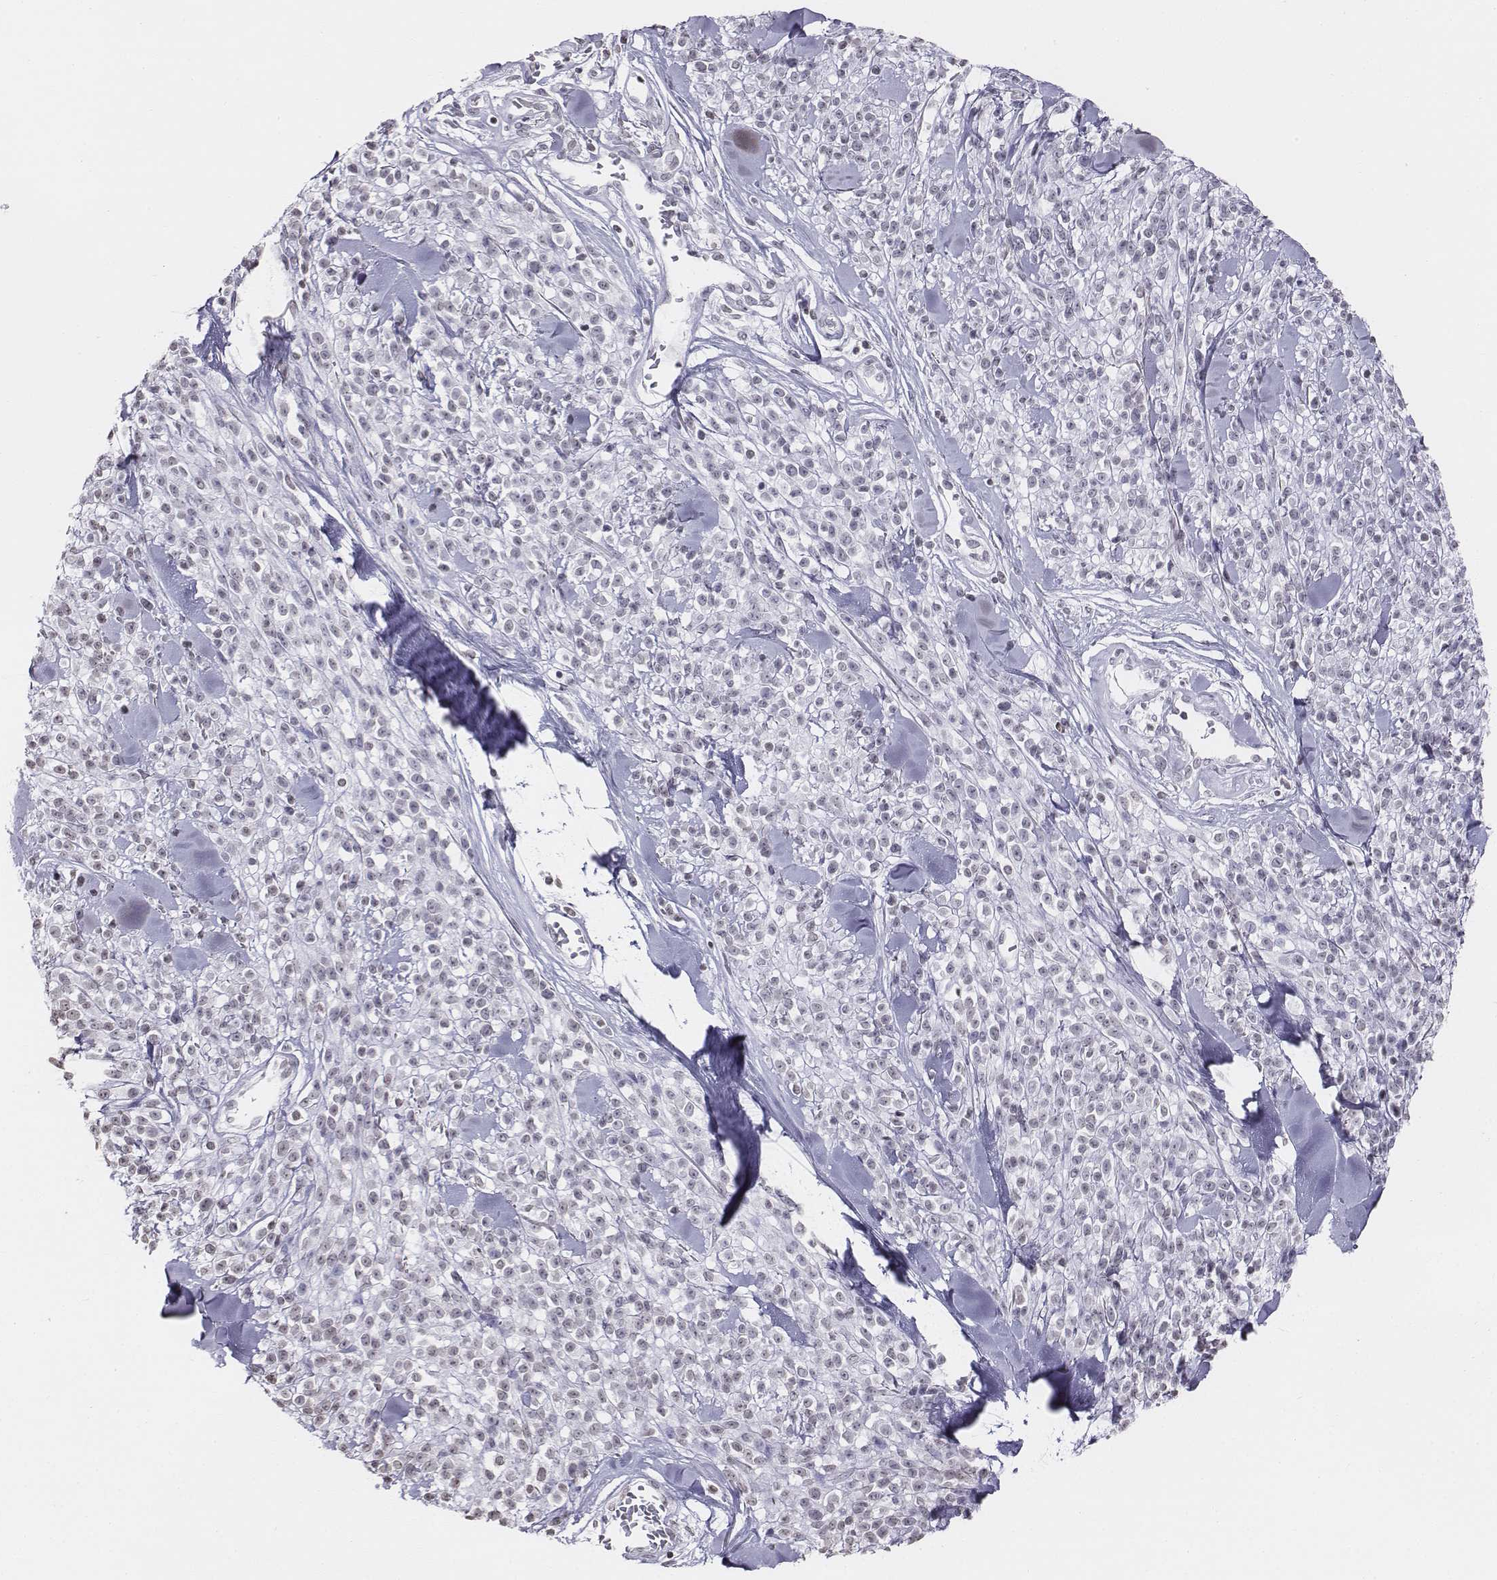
{"staining": {"intensity": "weak", "quantity": "<25%", "location": "nuclear"}, "tissue": "melanoma", "cell_type": "Tumor cells", "image_type": "cancer", "snomed": [{"axis": "morphology", "description": "Malignant melanoma, NOS"}, {"axis": "topography", "description": "Skin"}, {"axis": "topography", "description": "Skin of trunk"}], "caption": "Tumor cells are negative for protein expression in human melanoma. The staining was performed using DAB (3,3'-diaminobenzidine) to visualize the protein expression in brown, while the nuclei were stained in blue with hematoxylin (Magnification: 20x).", "gene": "BARHL1", "patient": {"sex": "male", "age": 74}}